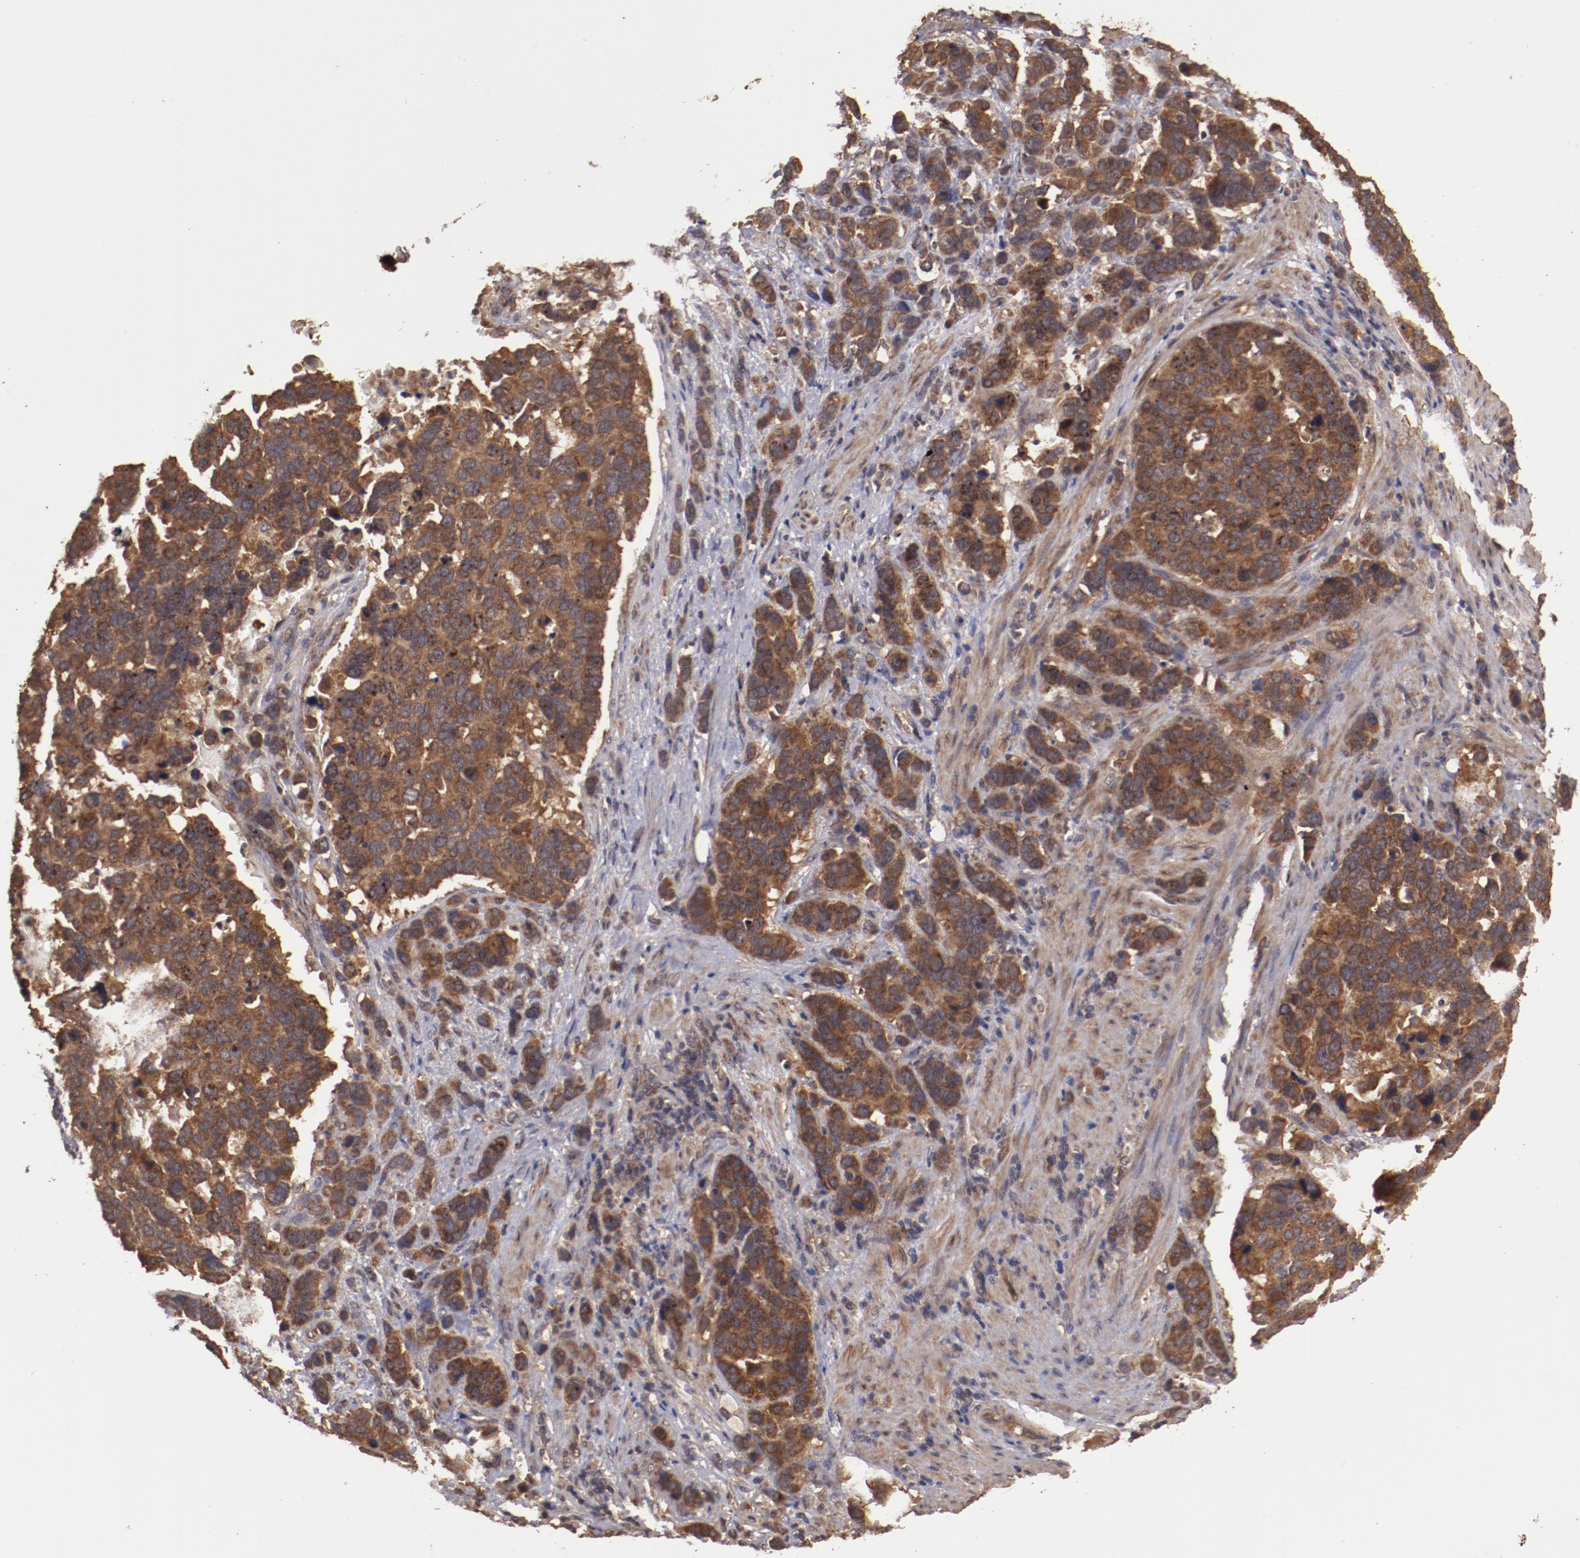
{"staining": {"intensity": "strong", "quantity": ">75%", "location": "cytoplasmic/membranous"}, "tissue": "stomach cancer", "cell_type": "Tumor cells", "image_type": "cancer", "snomed": [{"axis": "morphology", "description": "Adenocarcinoma, NOS"}, {"axis": "topography", "description": "Stomach, upper"}], "caption": "A micrograph showing strong cytoplasmic/membranous staining in about >75% of tumor cells in stomach cancer (adenocarcinoma), as visualized by brown immunohistochemical staining.", "gene": "TXNDC16", "patient": {"sex": "male", "age": 71}}